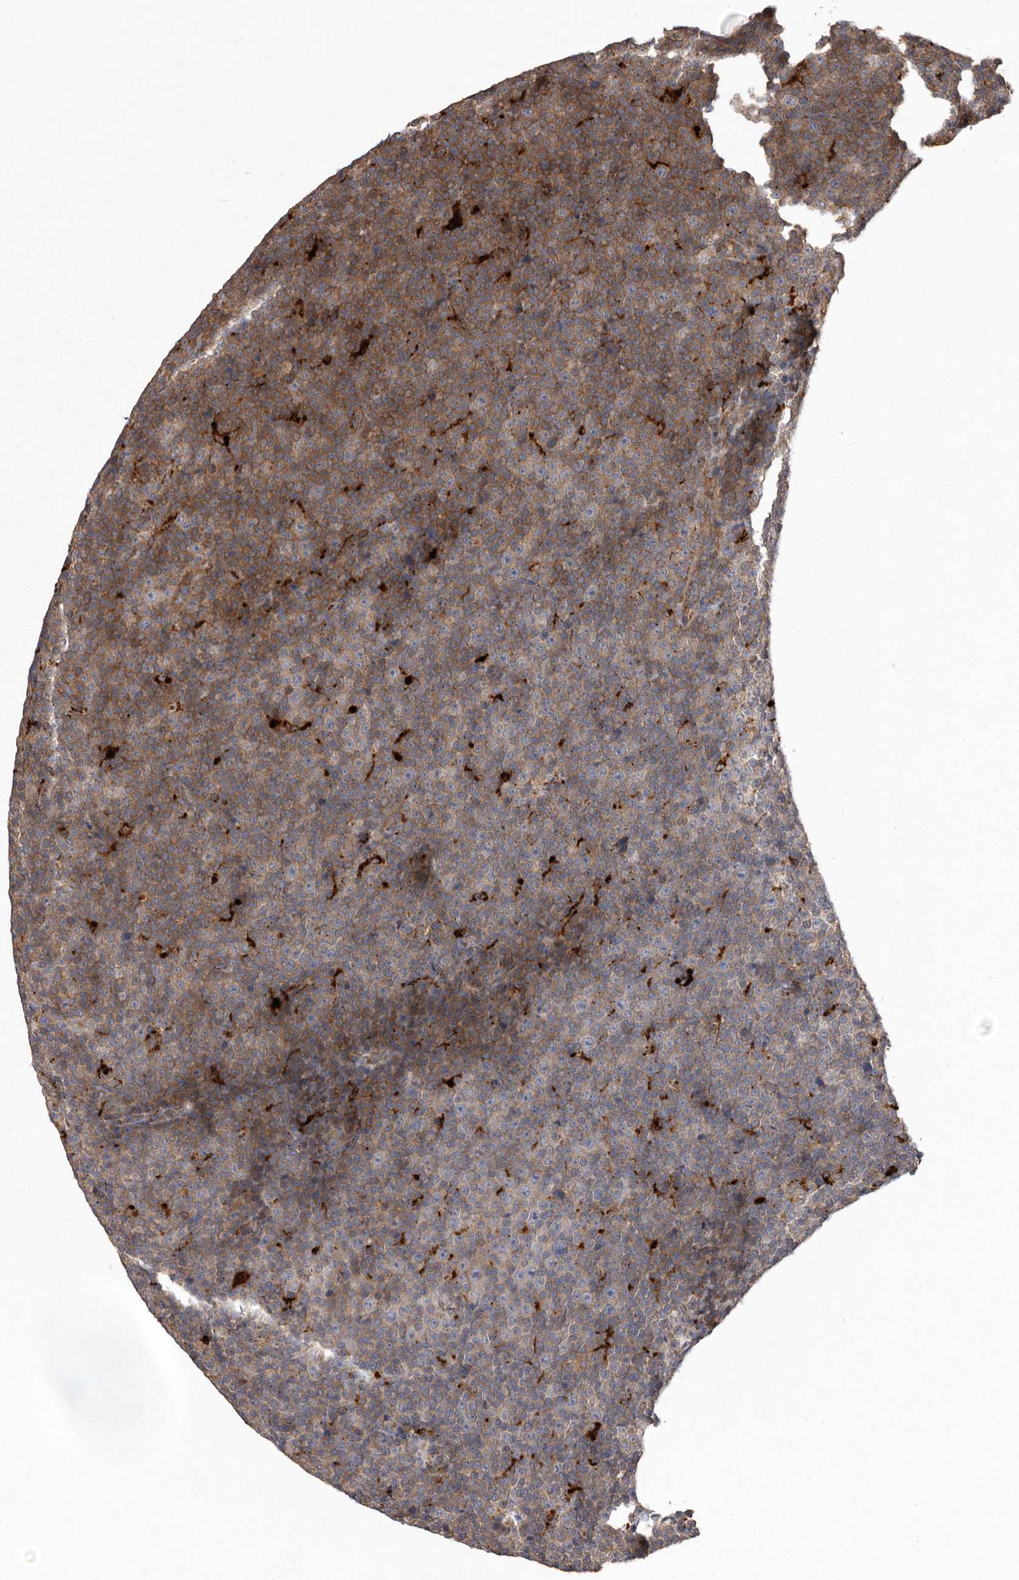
{"staining": {"intensity": "moderate", "quantity": ">75%", "location": "cytoplasmic/membranous"}, "tissue": "lymphoma", "cell_type": "Tumor cells", "image_type": "cancer", "snomed": [{"axis": "morphology", "description": "Malignant lymphoma, non-Hodgkin's type, Low grade"}, {"axis": "topography", "description": "Lymph node"}], "caption": "The micrograph demonstrates a brown stain indicating the presence of a protein in the cytoplasmic/membranous of tumor cells in lymphoma. Using DAB (3,3'-diaminobenzidine) (brown) and hematoxylin (blue) stains, captured at high magnification using brightfield microscopy.", "gene": "WDR47", "patient": {"sex": "female", "age": 67}}